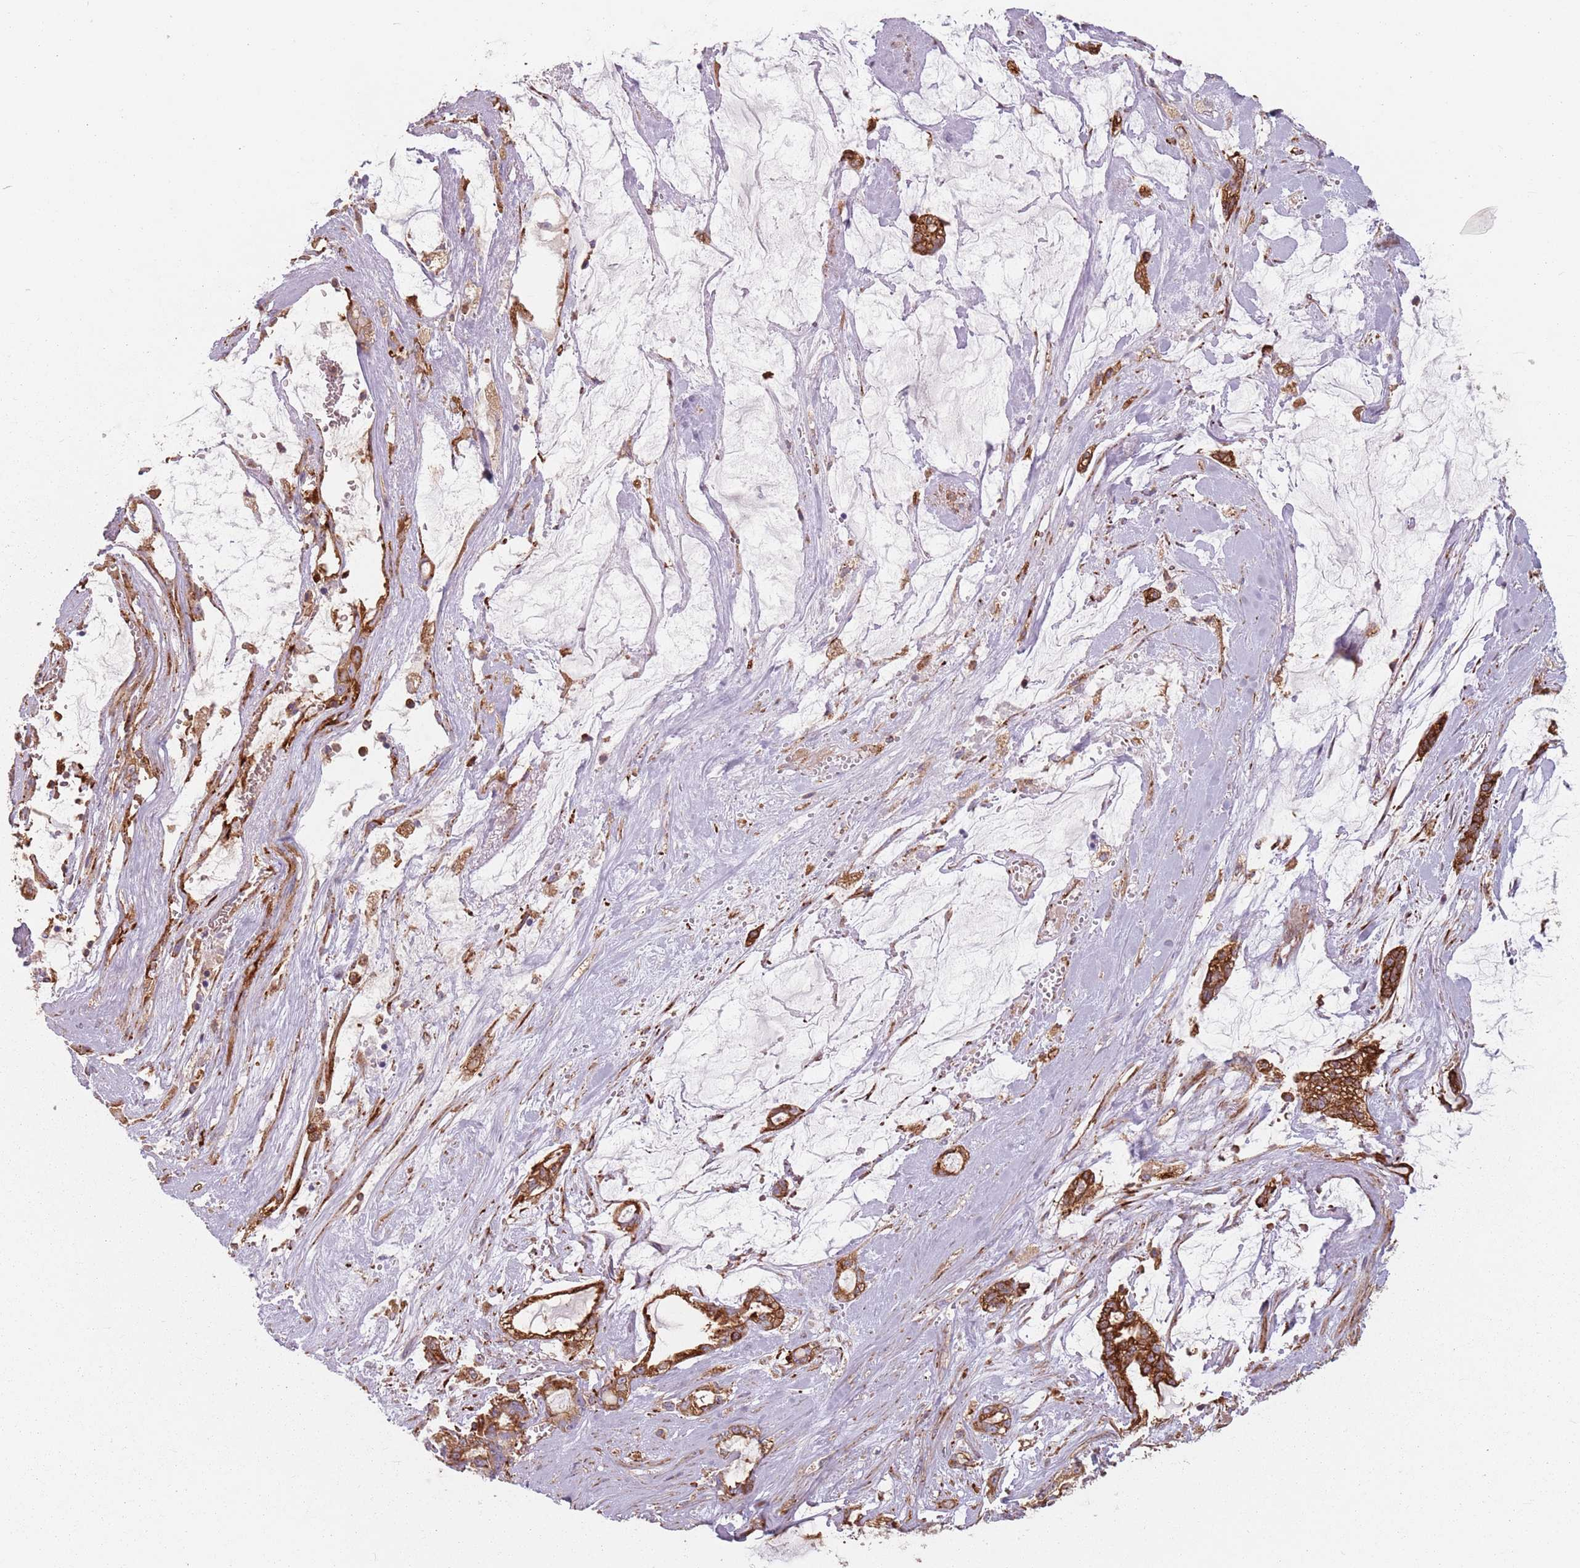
{"staining": {"intensity": "strong", "quantity": "25%-75%", "location": "cytoplasmic/membranous"}, "tissue": "pancreatic cancer", "cell_type": "Tumor cells", "image_type": "cancer", "snomed": [{"axis": "morphology", "description": "Adenocarcinoma, NOS"}, {"axis": "topography", "description": "Pancreas"}], "caption": "An IHC photomicrograph of tumor tissue is shown. Protein staining in brown labels strong cytoplasmic/membranous positivity in pancreatic cancer within tumor cells.", "gene": "TPD52L2", "patient": {"sex": "female", "age": 73}}